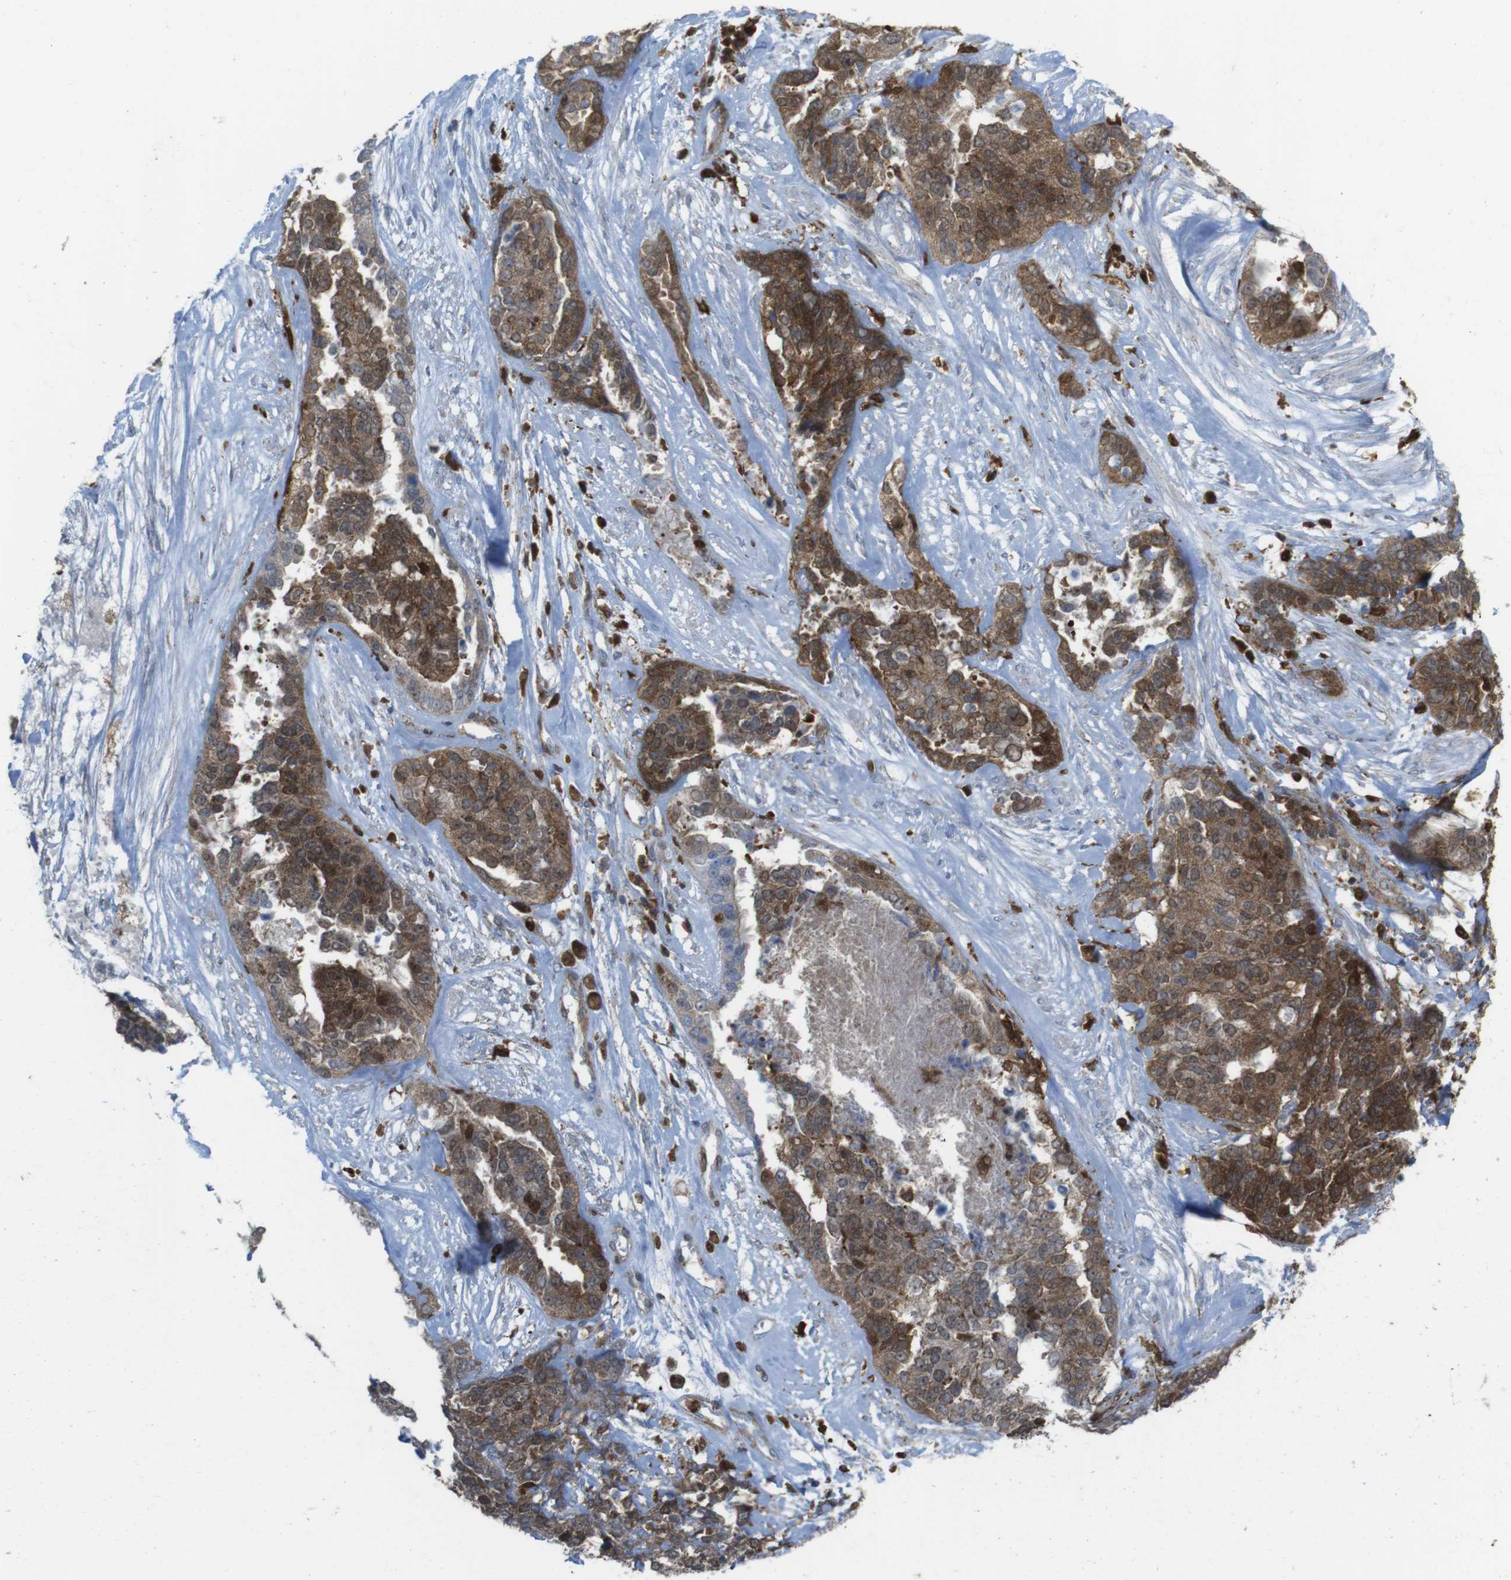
{"staining": {"intensity": "strong", "quantity": ">75%", "location": "cytoplasmic/membranous"}, "tissue": "ovarian cancer", "cell_type": "Tumor cells", "image_type": "cancer", "snomed": [{"axis": "morphology", "description": "Cystadenocarcinoma, serous, NOS"}, {"axis": "topography", "description": "Ovary"}], "caption": "Human ovarian cancer stained with a protein marker exhibits strong staining in tumor cells.", "gene": "PRKCD", "patient": {"sex": "female", "age": 44}}